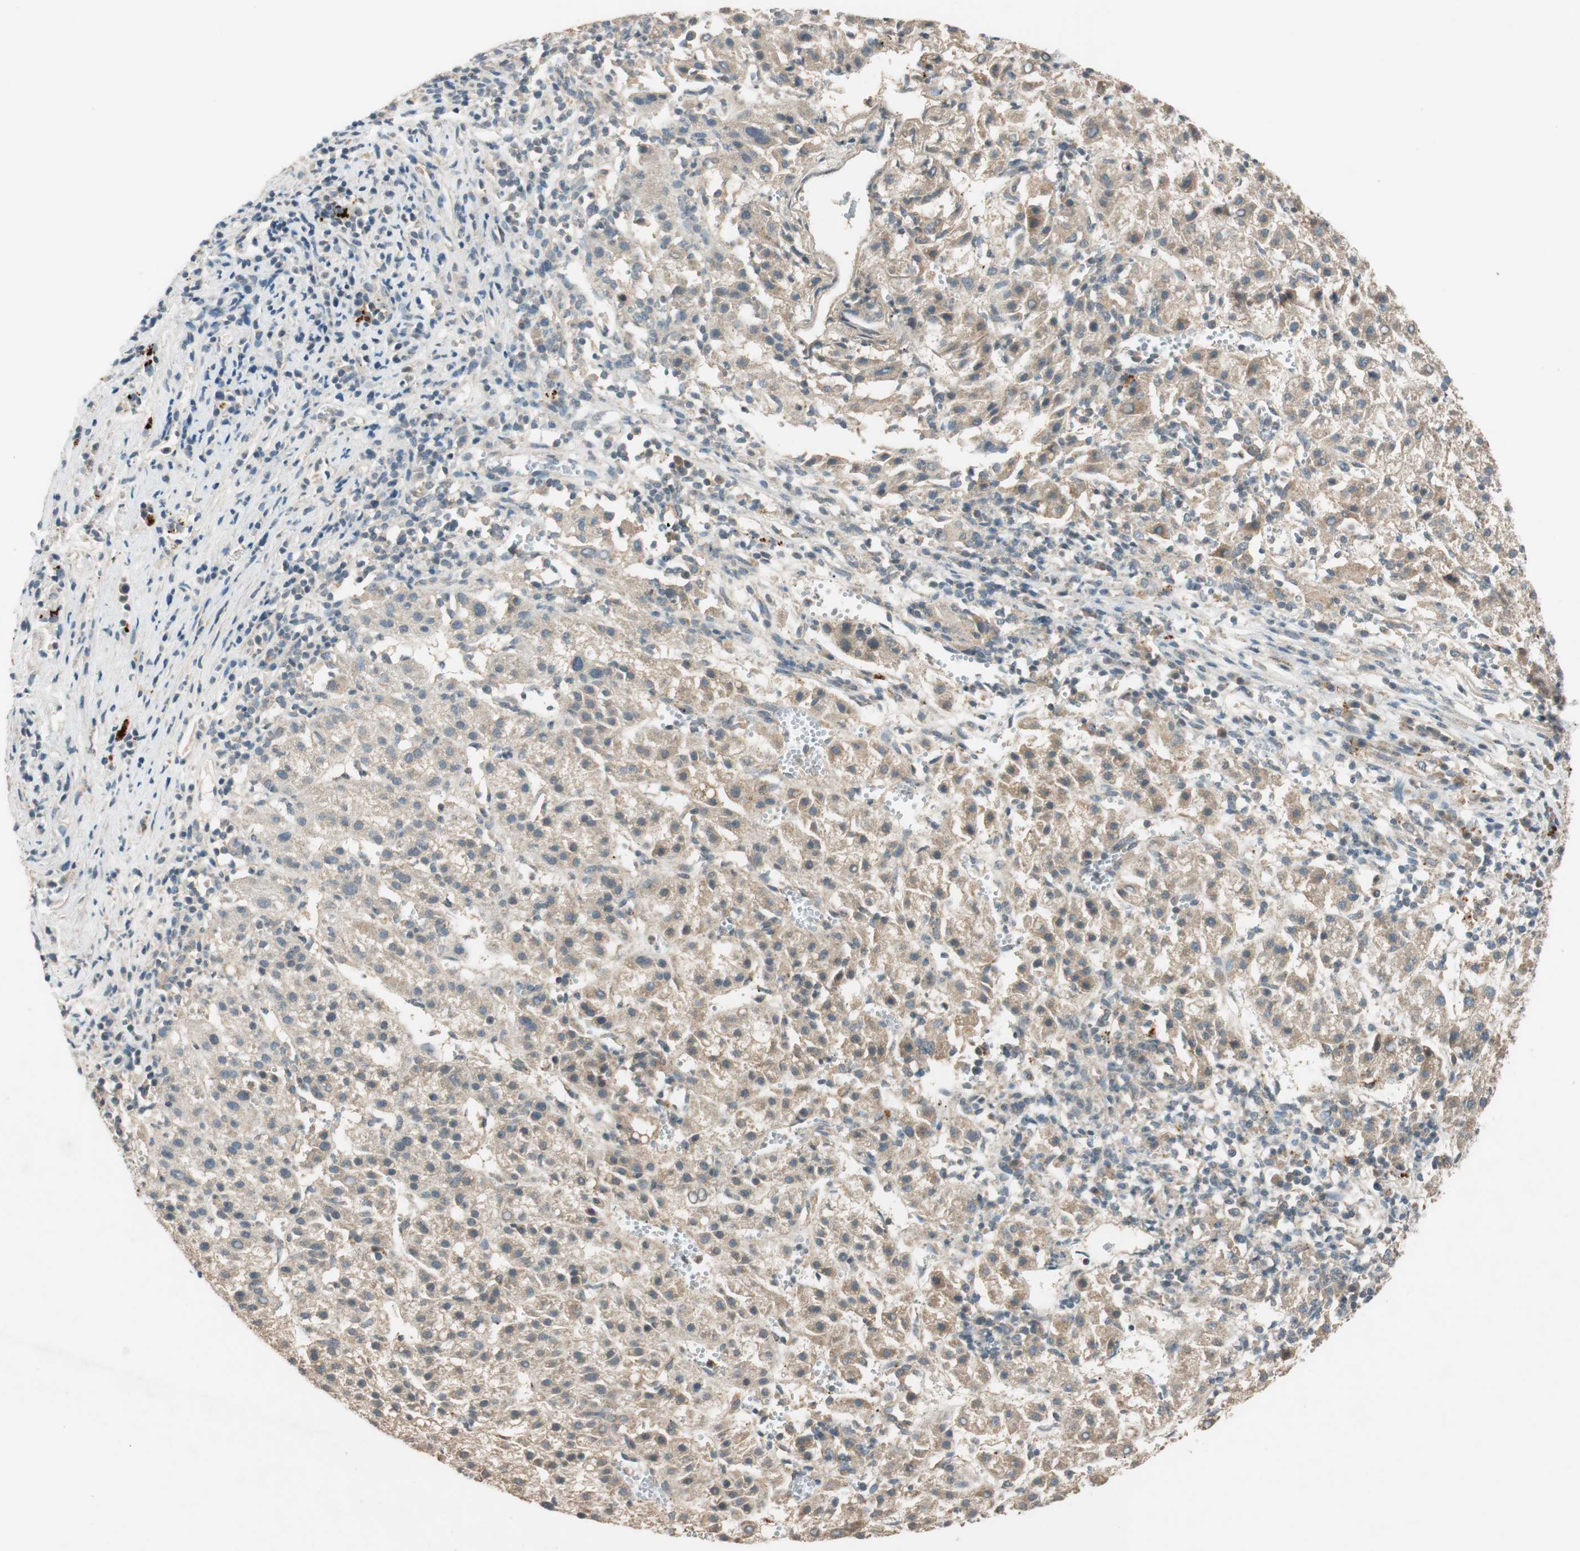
{"staining": {"intensity": "weak", "quantity": ">75%", "location": "cytoplasmic/membranous"}, "tissue": "liver cancer", "cell_type": "Tumor cells", "image_type": "cancer", "snomed": [{"axis": "morphology", "description": "Carcinoma, Hepatocellular, NOS"}, {"axis": "topography", "description": "Liver"}], "caption": "This micrograph reveals hepatocellular carcinoma (liver) stained with immunohistochemistry to label a protein in brown. The cytoplasmic/membranous of tumor cells show weak positivity for the protein. Nuclei are counter-stained blue.", "gene": "GLB1", "patient": {"sex": "female", "age": 58}}